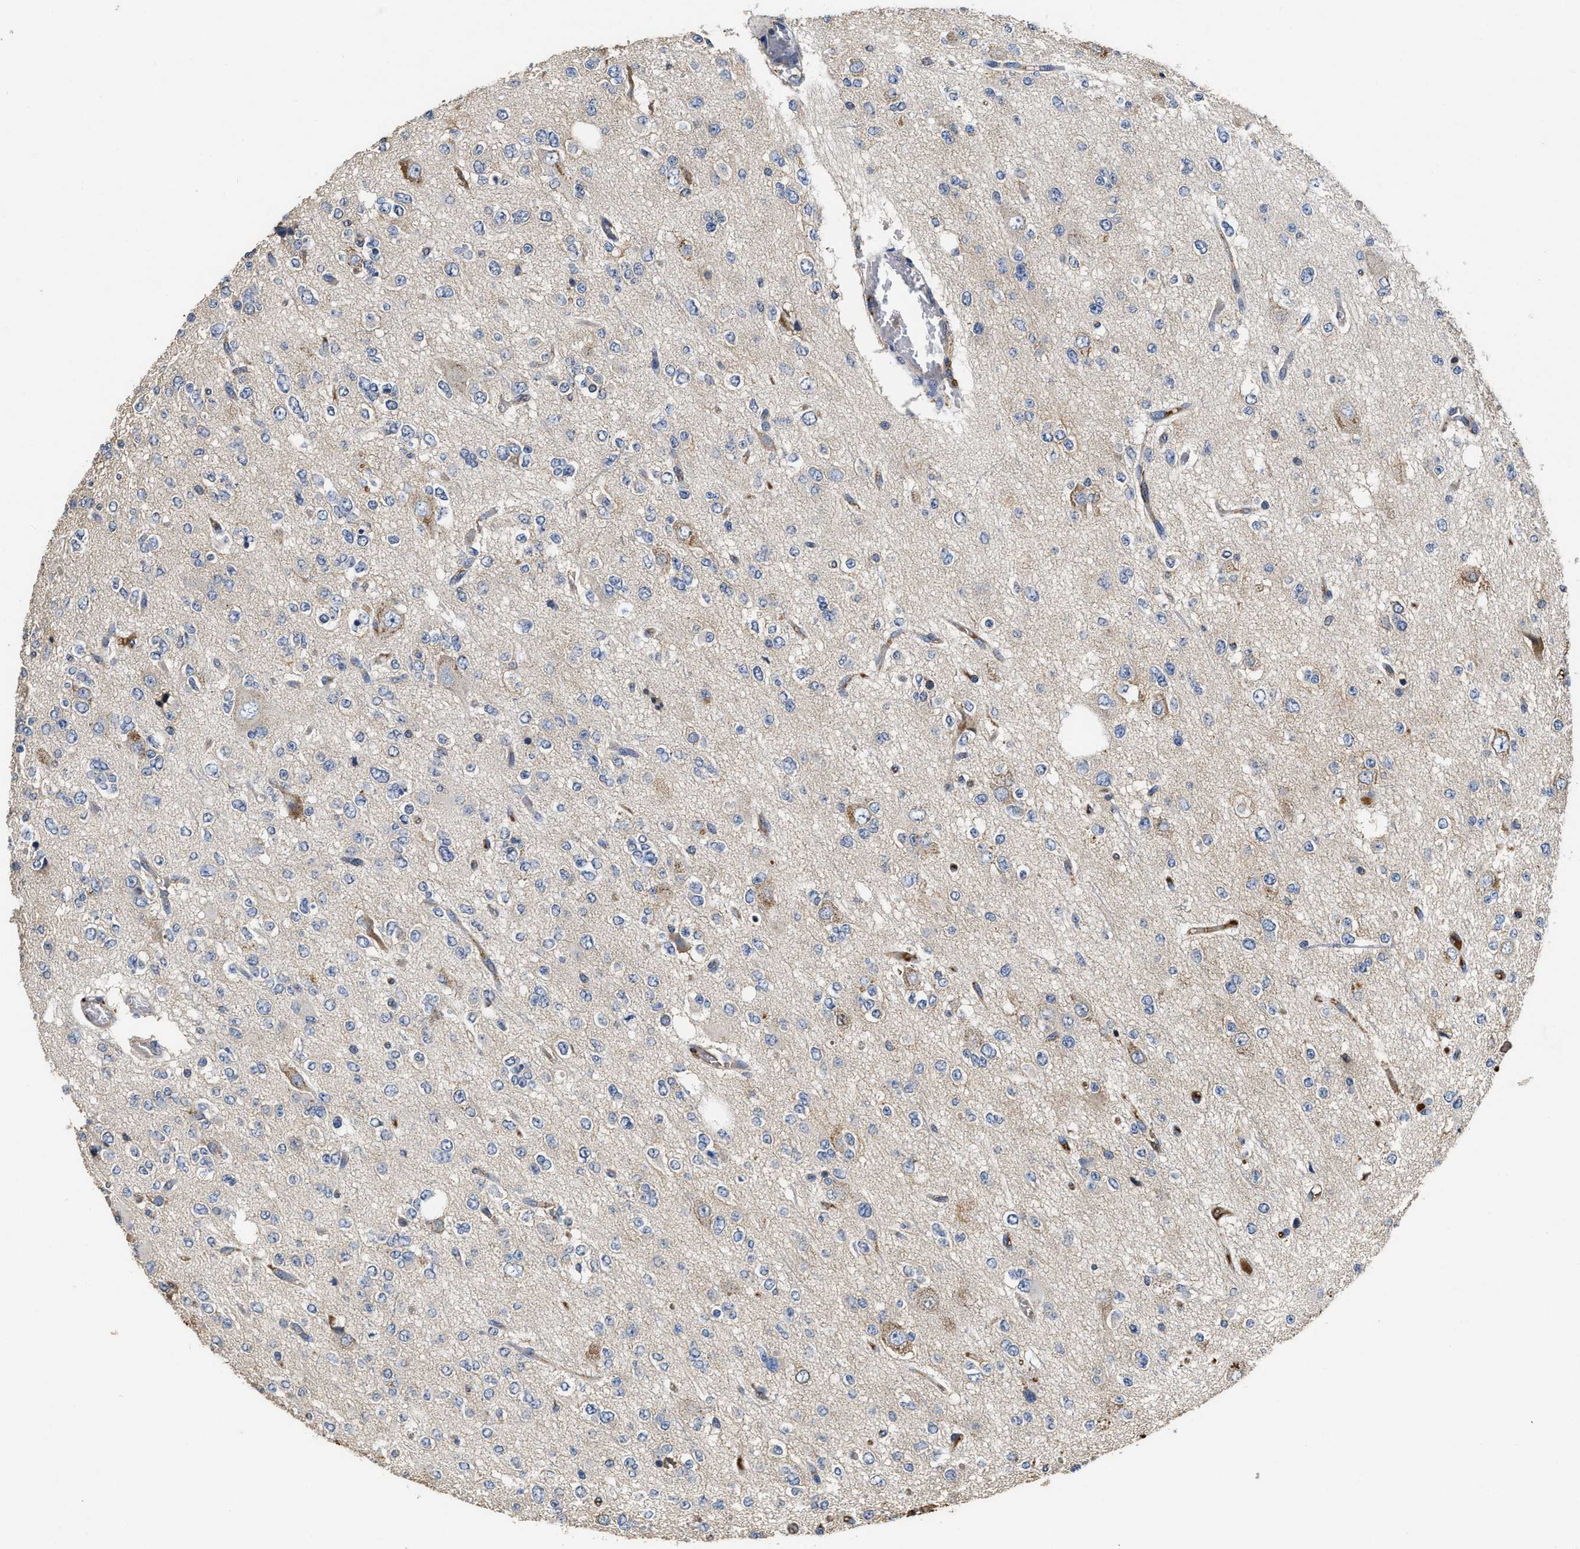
{"staining": {"intensity": "weak", "quantity": "<25%", "location": "cytoplasmic/membranous"}, "tissue": "glioma", "cell_type": "Tumor cells", "image_type": "cancer", "snomed": [{"axis": "morphology", "description": "Glioma, malignant, Low grade"}, {"axis": "topography", "description": "Brain"}], "caption": "An immunohistochemistry image of glioma is shown. There is no staining in tumor cells of glioma.", "gene": "C3", "patient": {"sex": "male", "age": 38}}